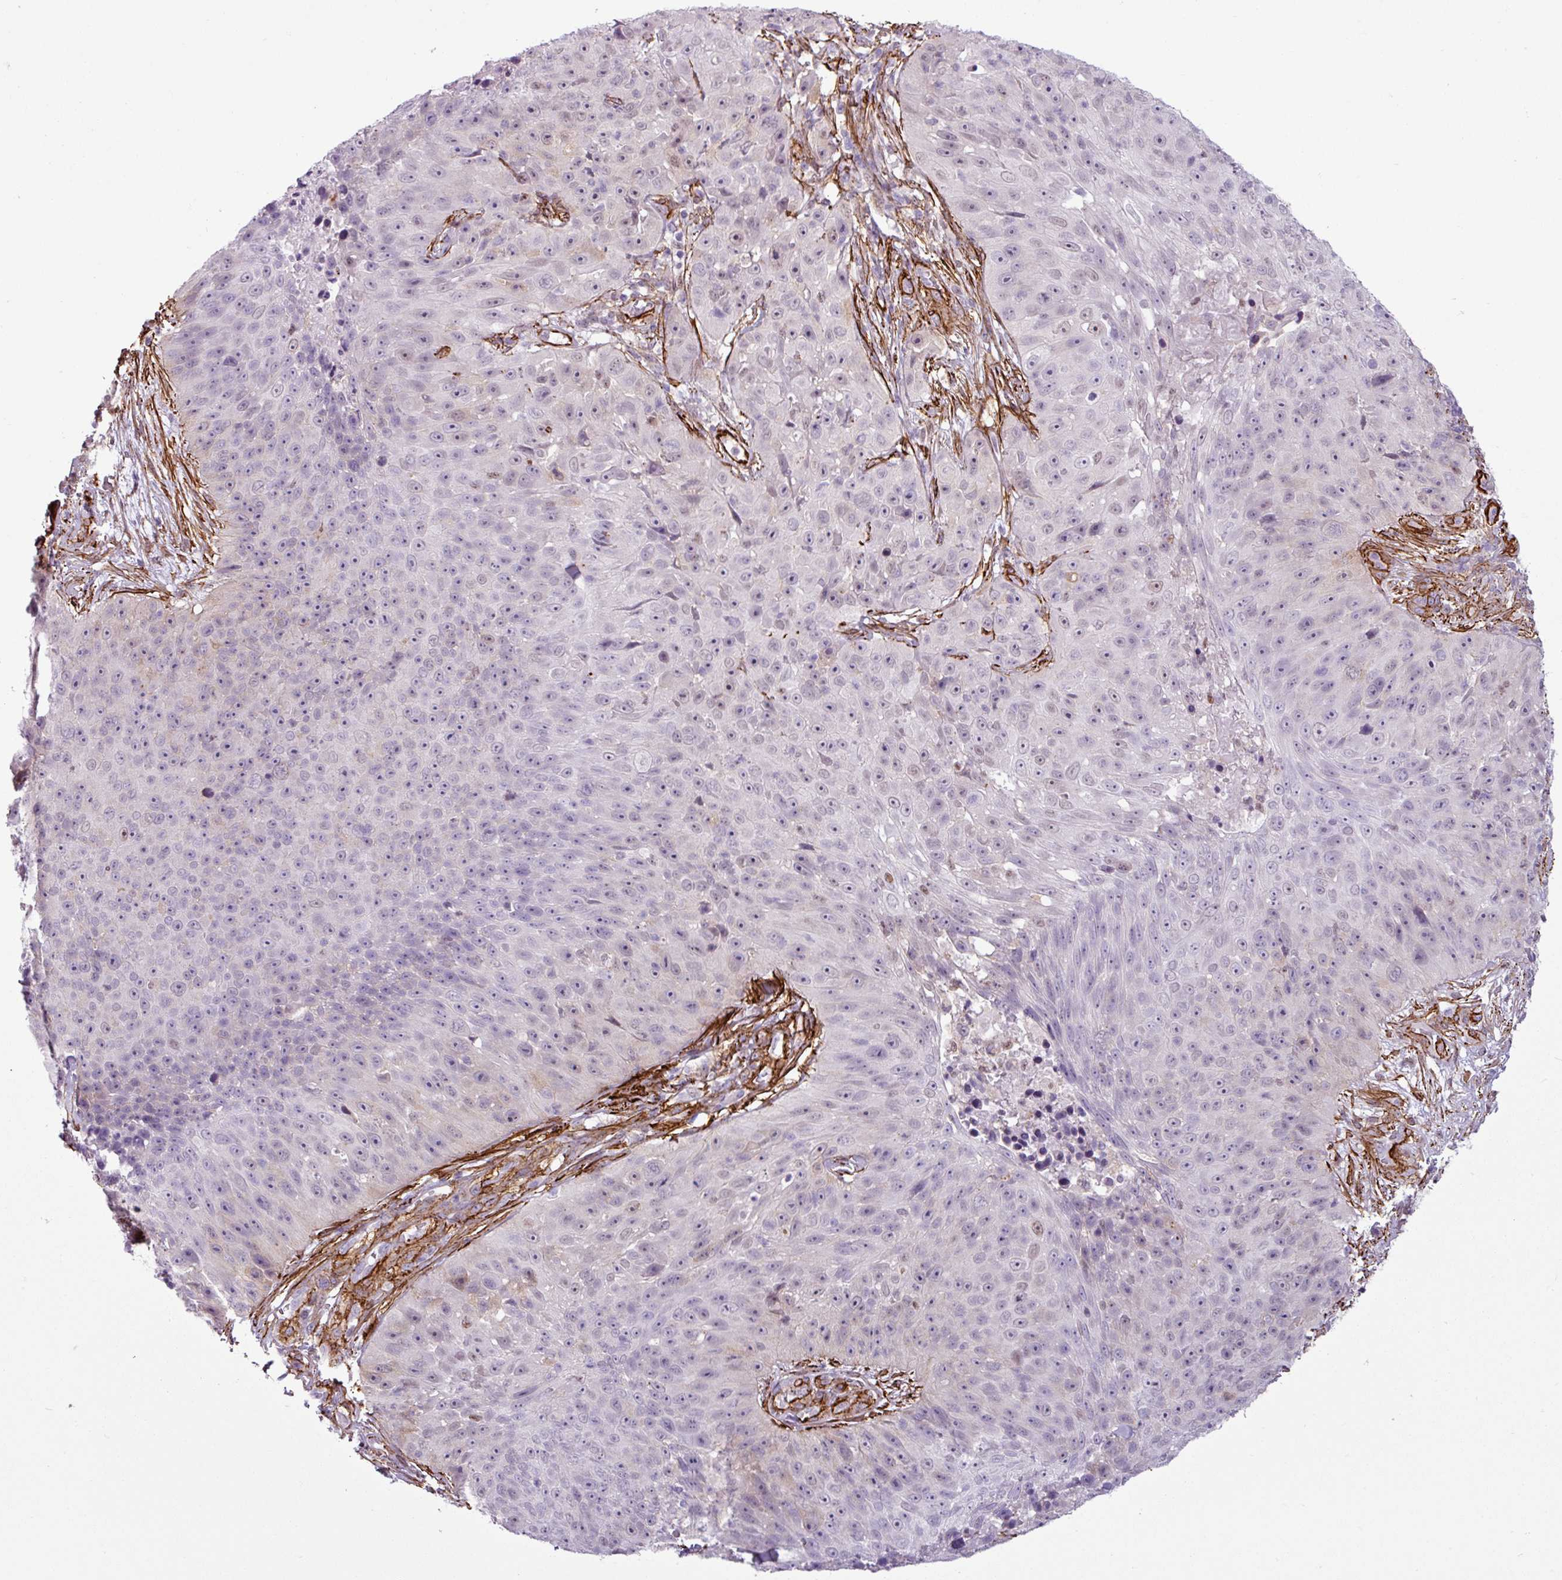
{"staining": {"intensity": "weak", "quantity": "<25%", "location": "nuclear"}, "tissue": "skin cancer", "cell_type": "Tumor cells", "image_type": "cancer", "snomed": [{"axis": "morphology", "description": "Squamous cell carcinoma, NOS"}, {"axis": "topography", "description": "Skin"}], "caption": "This micrograph is of skin cancer (squamous cell carcinoma) stained with immunohistochemistry (IHC) to label a protein in brown with the nuclei are counter-stained blue. There is no expression in tumor cells.", "gene": "ATP10A", "patient": {"sex": "female", "age": 87}}